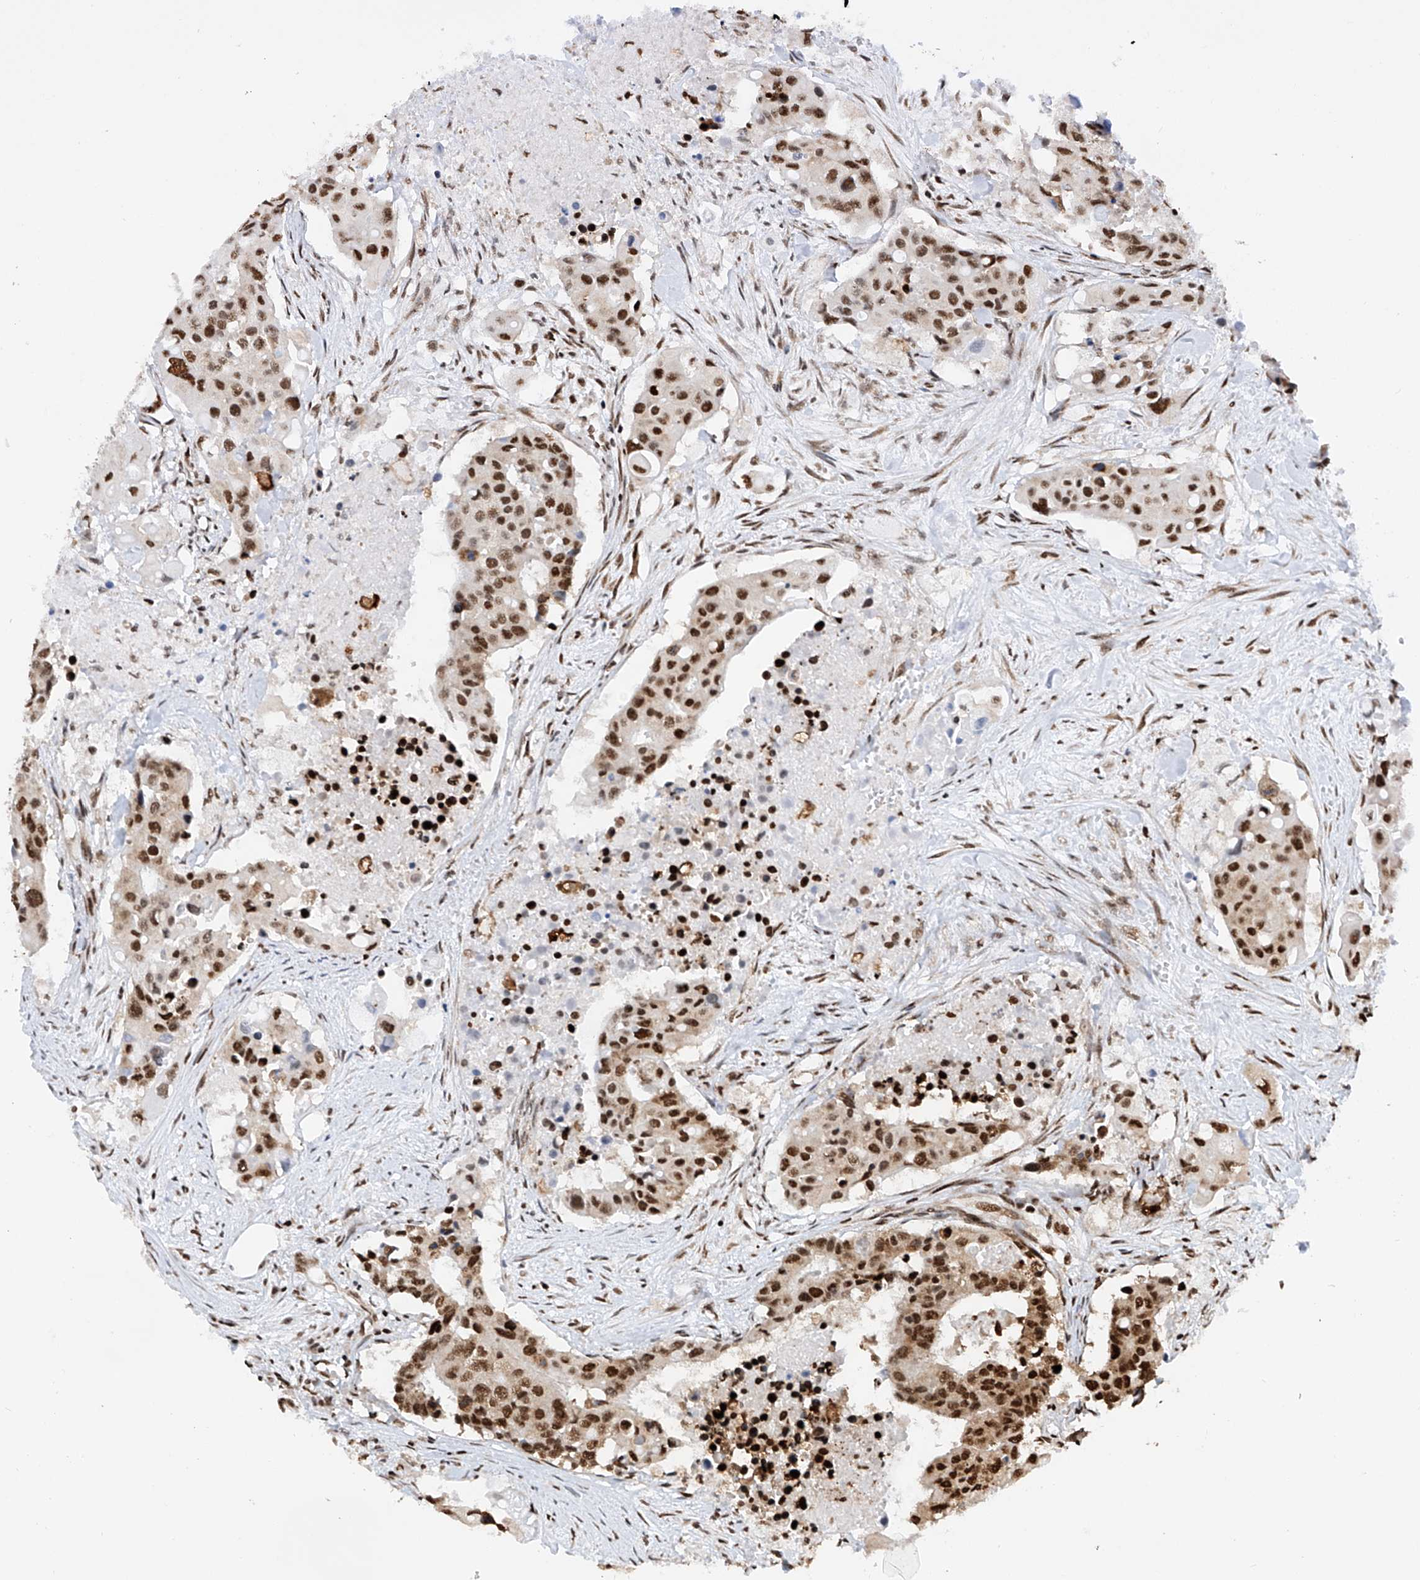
{"staining": {"intensity": "strong", "quantity": ">75%", "location": "nuclear"}, "tissue": "colorectal cancer", "cell_type": "Tumor cells", "image_type": "cancer", "snomed": [{"axis": "morphology", "description": "Adenocarcinoma, NOS"}, {"axis": "topography", "description": "Colon"}], "caption": "The micrograph shows staining of adenocarcinoma (colorectal), revealing strong nuclear protein positivity (brown color) within tumor cells. The staining was performed using DAB (3,3'-diaminobenzidine) to visualize the protein expression in brown, while the nuclei were stained in blue with hematoxylin (Magnification: 20x).", "gene": "SRSF6", "patient": {"sex": "male", "age": 77}}